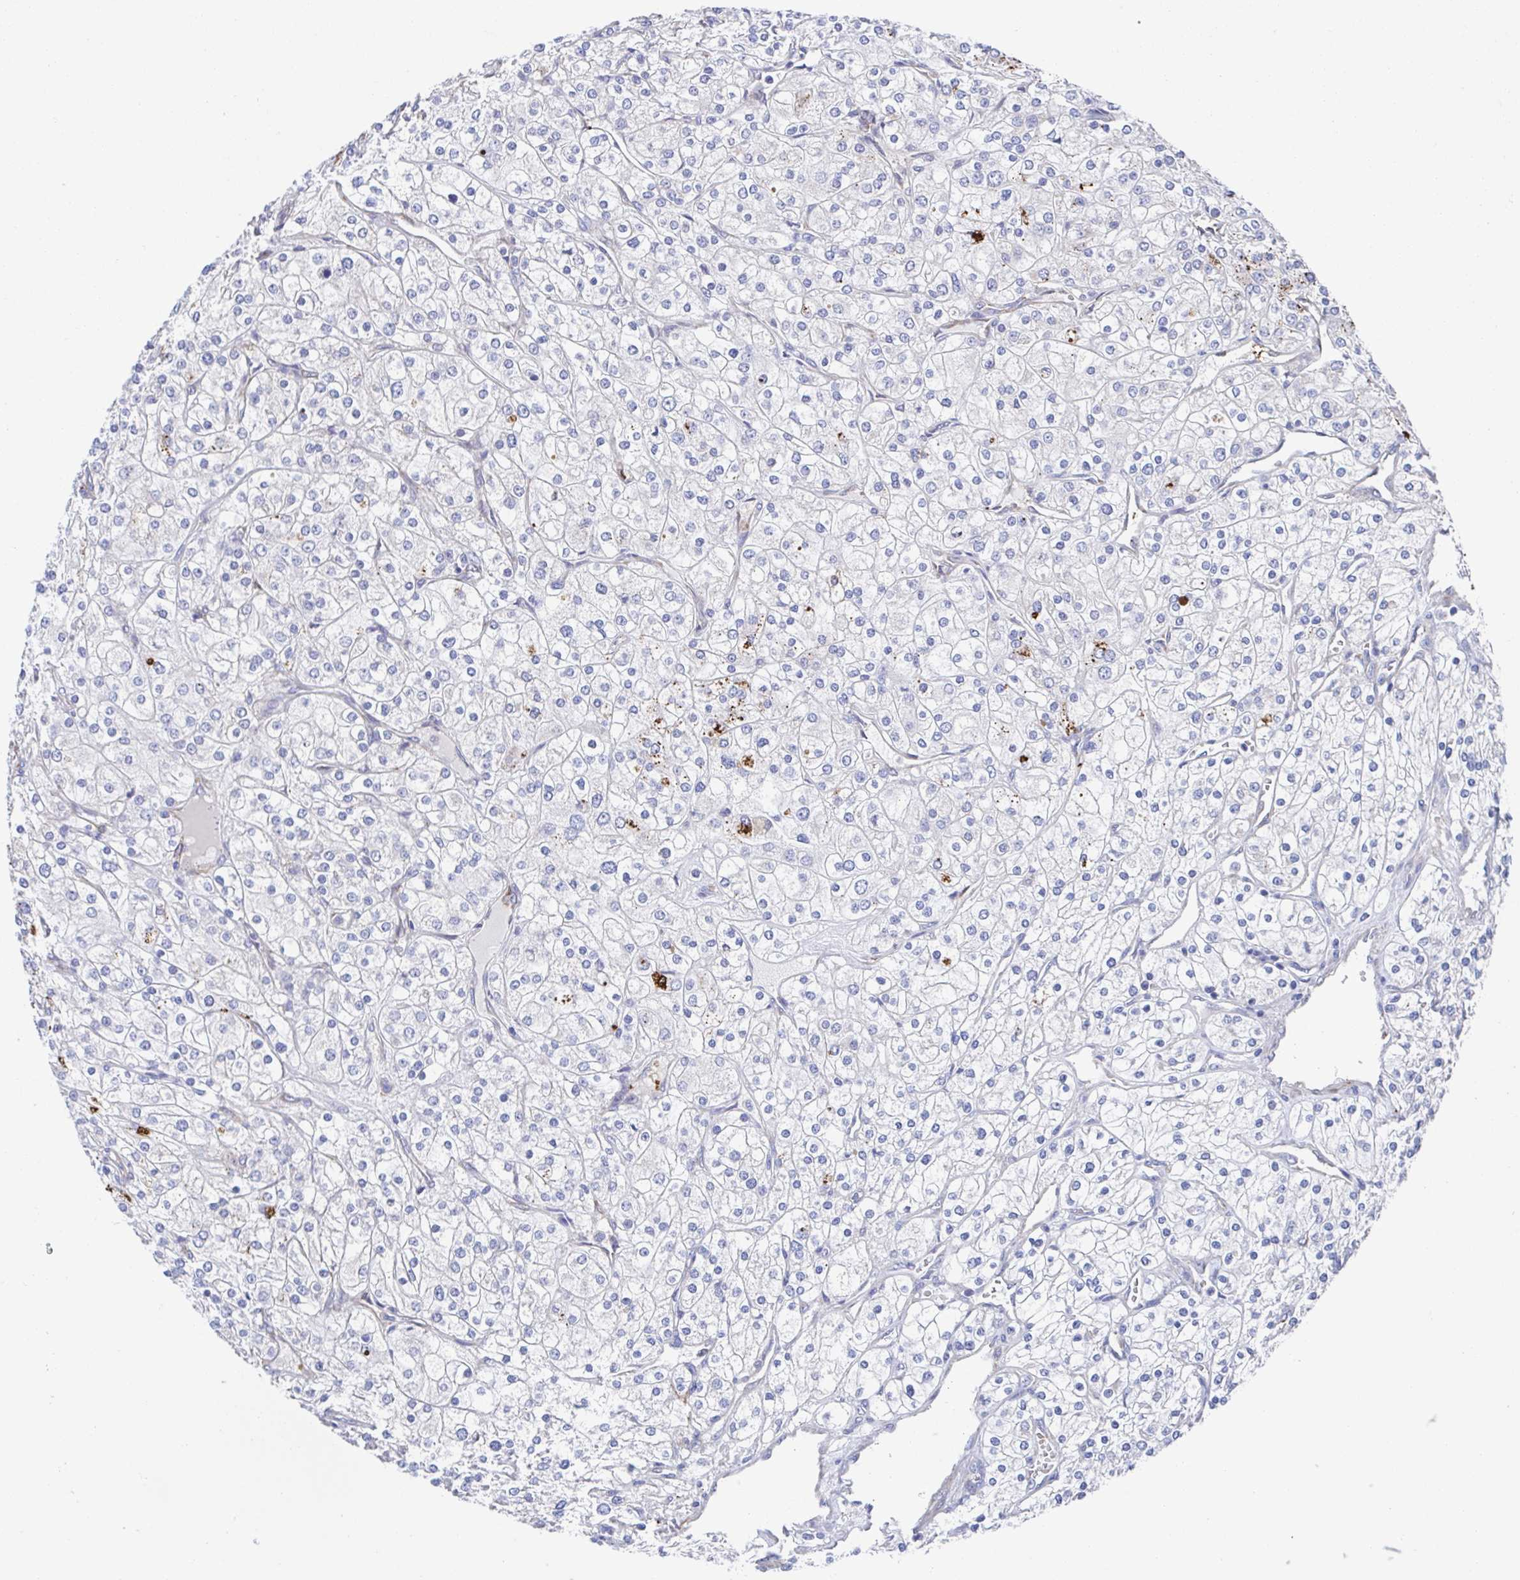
{"staining": {"intensity": "negative", "quantity": "none", "location": "none"}, "tissue": "renal cancer", "cell_type": "Tumor cells", "image_type": "cancer", "snomed": [{"axis": "morphology", "description": "Adenocarcinoma, NOS"}, {"axis": "topography", "description": "Kidney"}], "caption": "This is a histopathology image of immunohistochemistry staining of renal cancer, which shows no positivity in tumor cells.", "gene": "KLC3", "patient": {"sex": "male", "age": 80}}